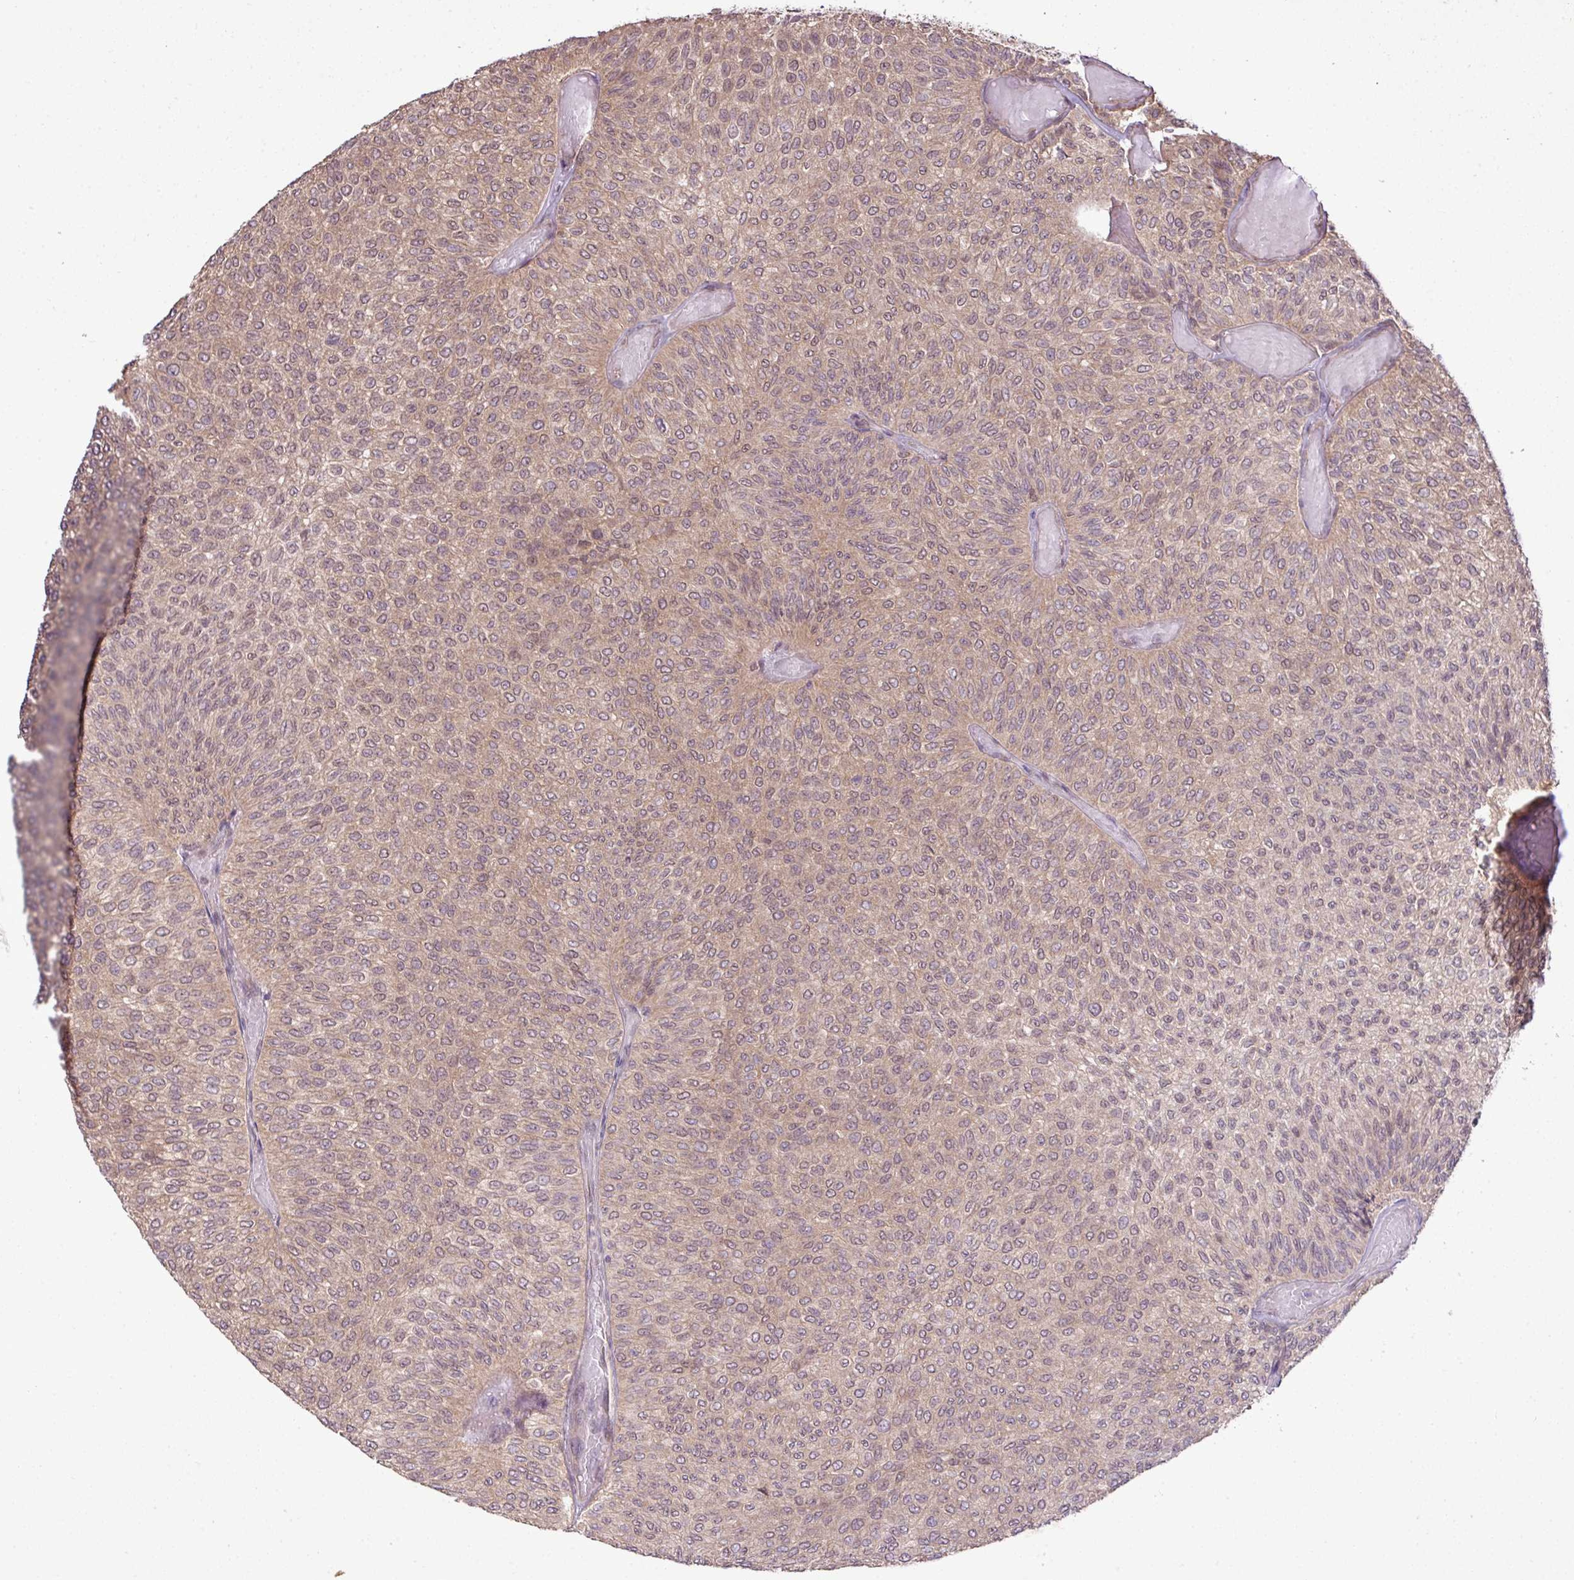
{"staining": {"intensity": "weak", "quantity": ">75%", "location": "cytoplasmic/membranous,nuclear"}, "tissue": "urothelial cancer", "cell_type": "Tumor cells", "image_type": "cancer", "snomed": [{"axis": "morphology", "description": "Urothelial carcinoma, Low grade"}, {"axis": "topography", "description": "Urinary bladder"}], "caption": "Approximately >75% of tumor cells in urothelial cancer exhibit weak cytoplasmic/membranous and nuclear protein positivity as visualized by brown immunohistochemical staining.", "gene": "DNAAF4", "patient": {"sex": "male", "age": 78}}